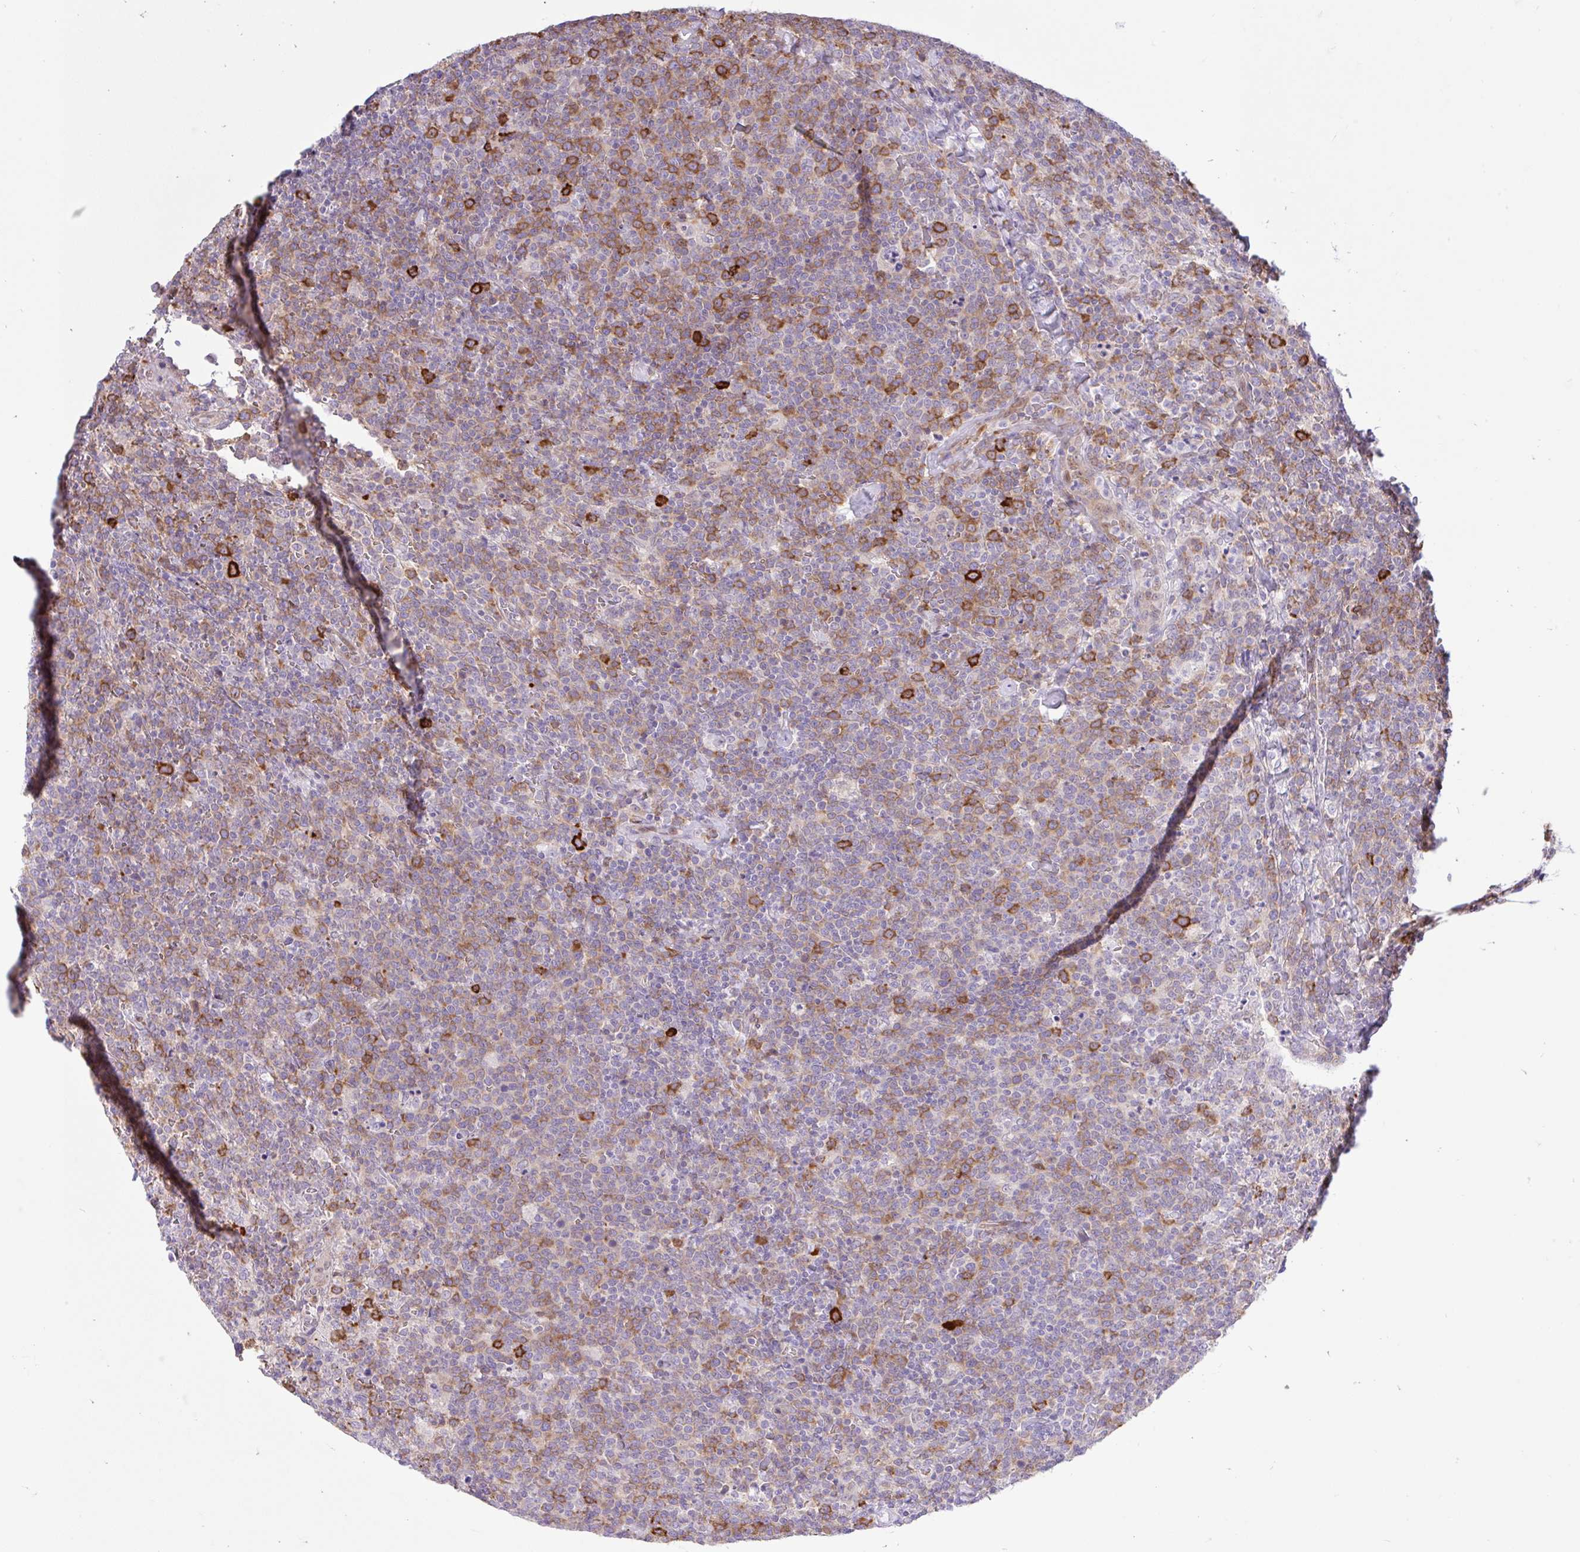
{"staining": {"intensity": "moderate", "quantity": ">75%", "location": "cytoplasmic/membranous"}, "tissue": "lymphoma", "cell_type": "Tumor cells", "image_type": "cancer", "snomed": [{"axis": "morphology", "description": "Malignant lymphoma, non-Hodgkin's type, High grade"}, {"axis": "topography", "description": "Lymph node"}], "caption": "High-magnification brightfield microscopy of lymphoma stained with DAB (brown) and counterstained with hematoxylin (blue). tumor cells exhibit moderate cytoplasmic/membranous positivity is seen in approximately>75% of cells.", "gene": "EEF1A2", "patient": {"sex": "male", "age": 61}}